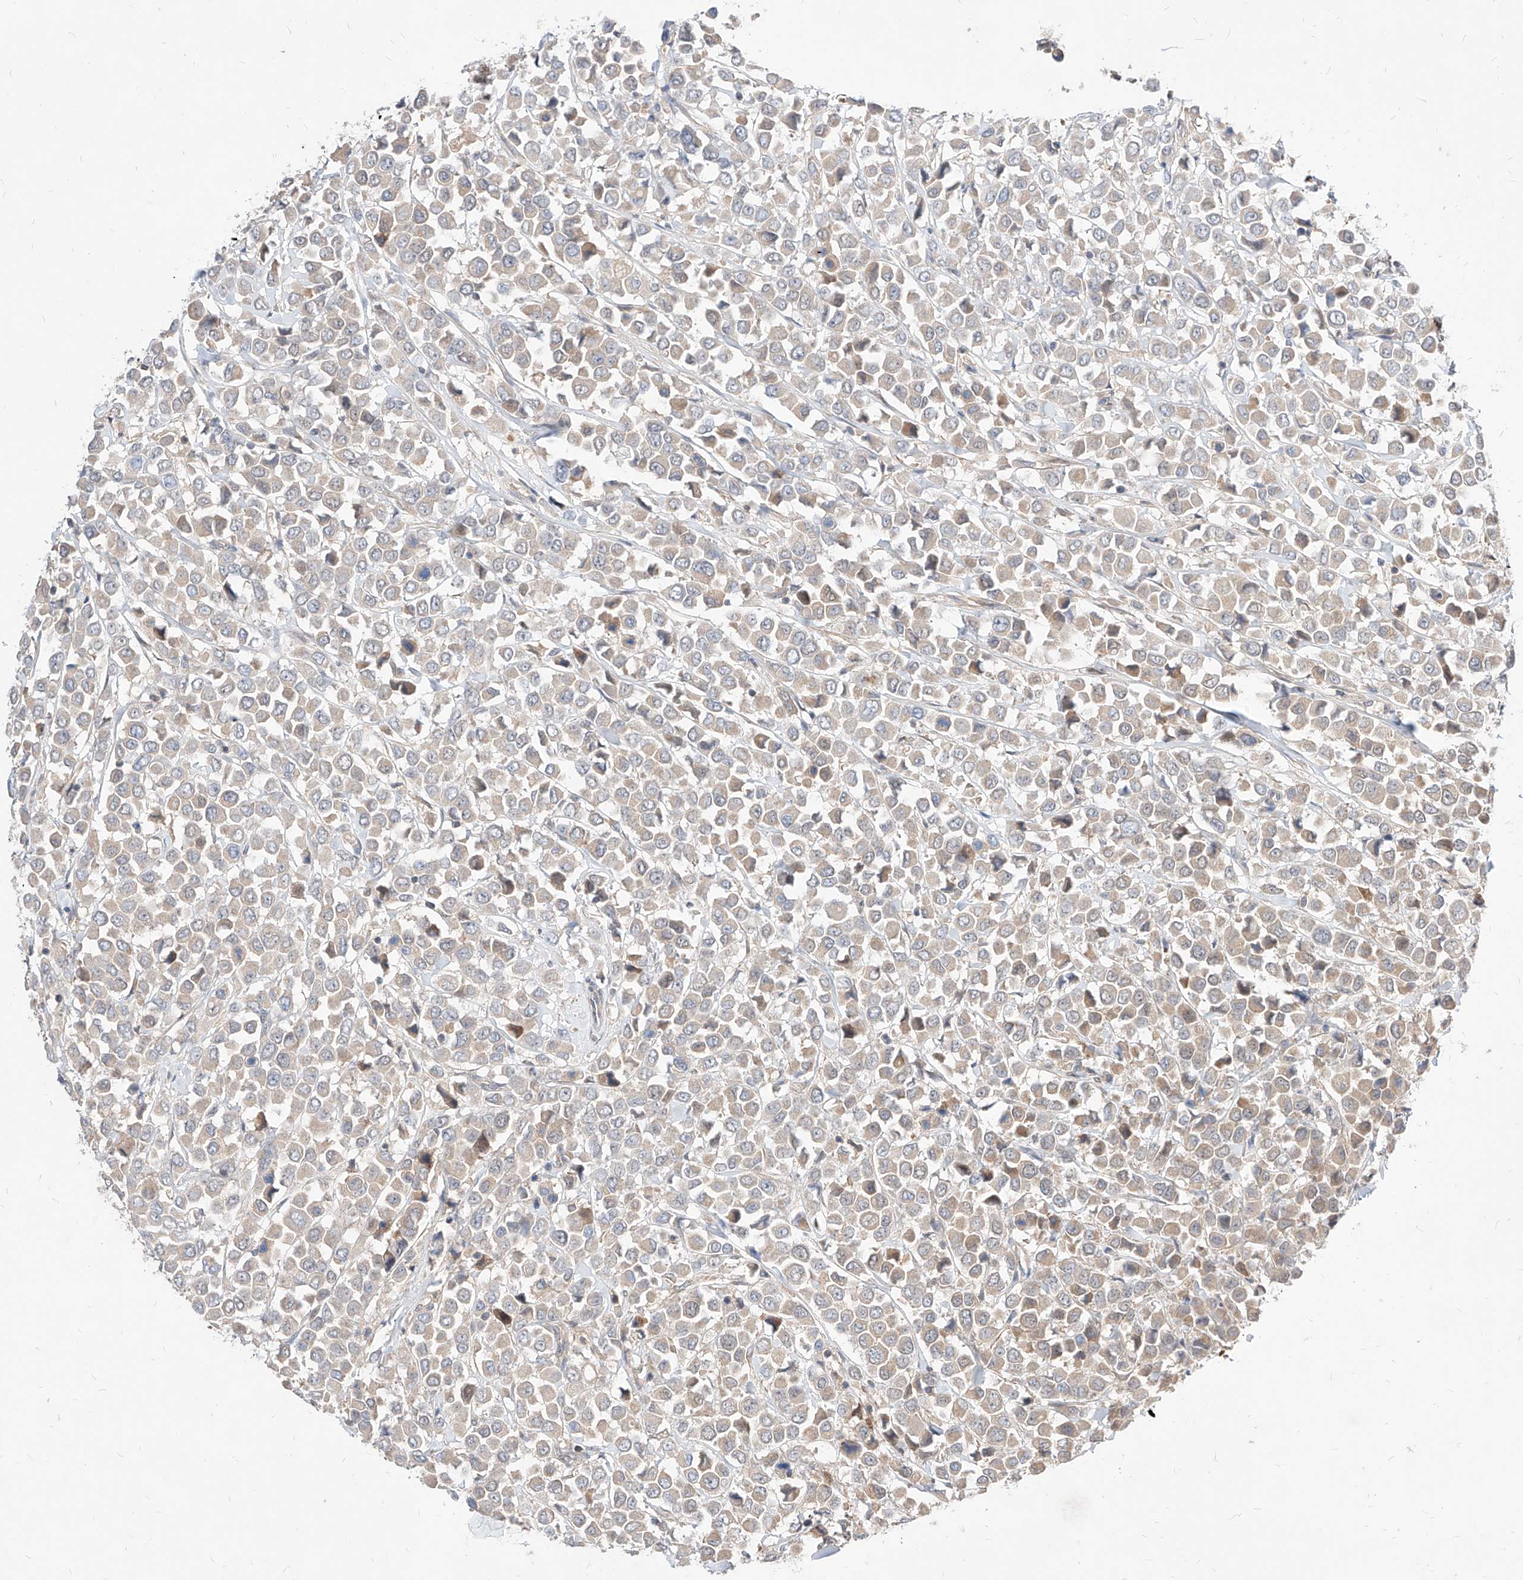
{"staining": {"intensity": "negative", "quantity": "none", "location": "none"}, "tissue": "breast cancer", "cell_type": "Tumor cells", "image_type": "cancer", "snomed": [{"axis": "morphology", "description": "Duct carcinoma"}, {"axis": "topography", "description": "Breast"}], "caption": "Immunohistochemistry (IHC) micrograph of neoplastic tissue: human invasive ductal carcinoma (breast) stained with DAB shows no significant protein staining in tumor cells.", "gene": "TSNAX", "patient": {"sex": "female", "age": 61}}